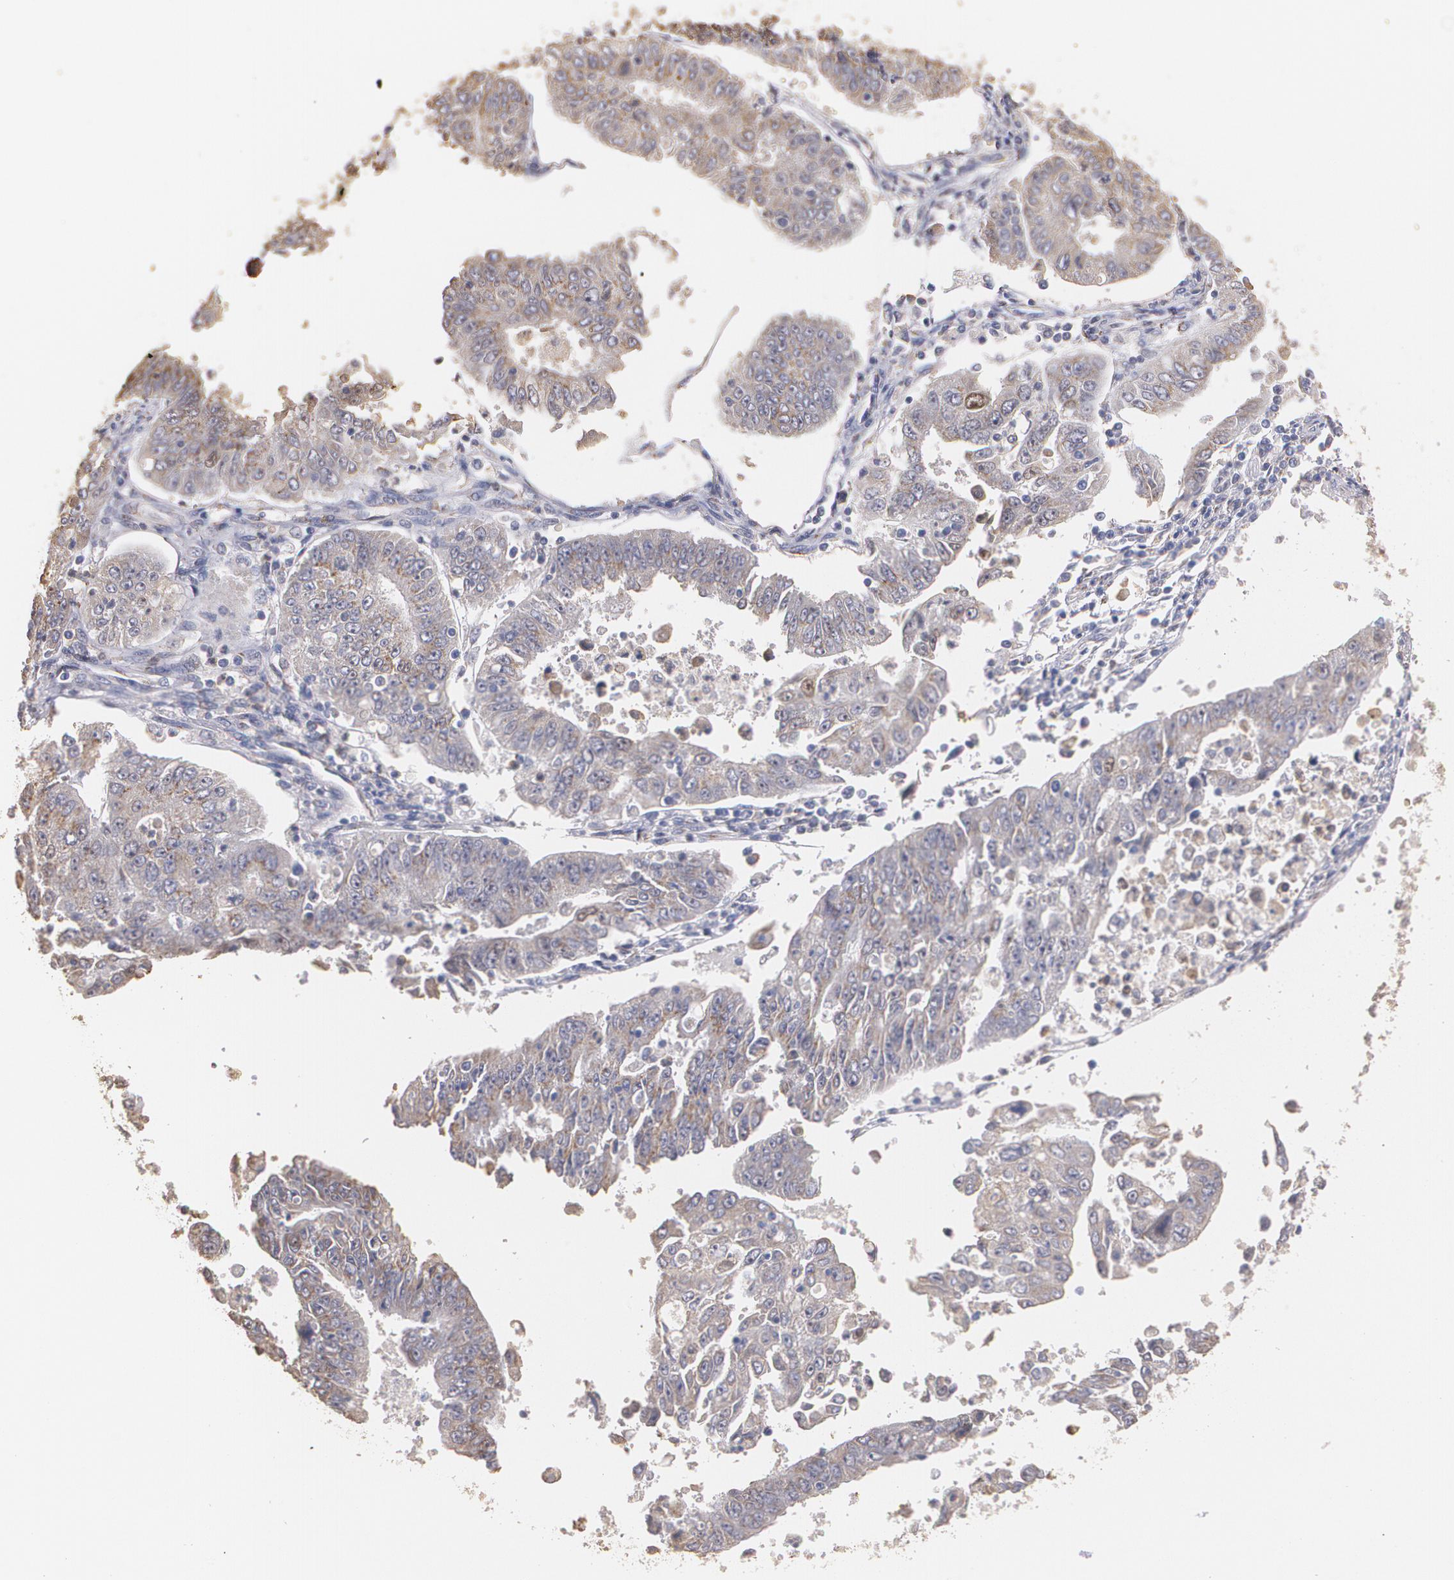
{"staining": {"intensity": "moderate", "quantity": ">75%", "location": "cytoplasmic/membranous"}, "tissue": "endometrial cancer", "cell_type": "Tumor cells", "image_type": "cancer", "snomed": [{"axis": "morphology", "description": "Adenocarcinoma, NOS"}, {"axis": "topography", "description": "Endometrium"}], "caption": "Immunohistochemistry of endometrial cancer (adenocarcinoma) demonstrates medium levels of moderate cytoplasmic/membranous positivity in about >75% of tumor cells. The protein is shown in brown color, while the nuclei are stained blue.", "gene": "ATF3", "patient": {"sex": "female", "age": 42}}